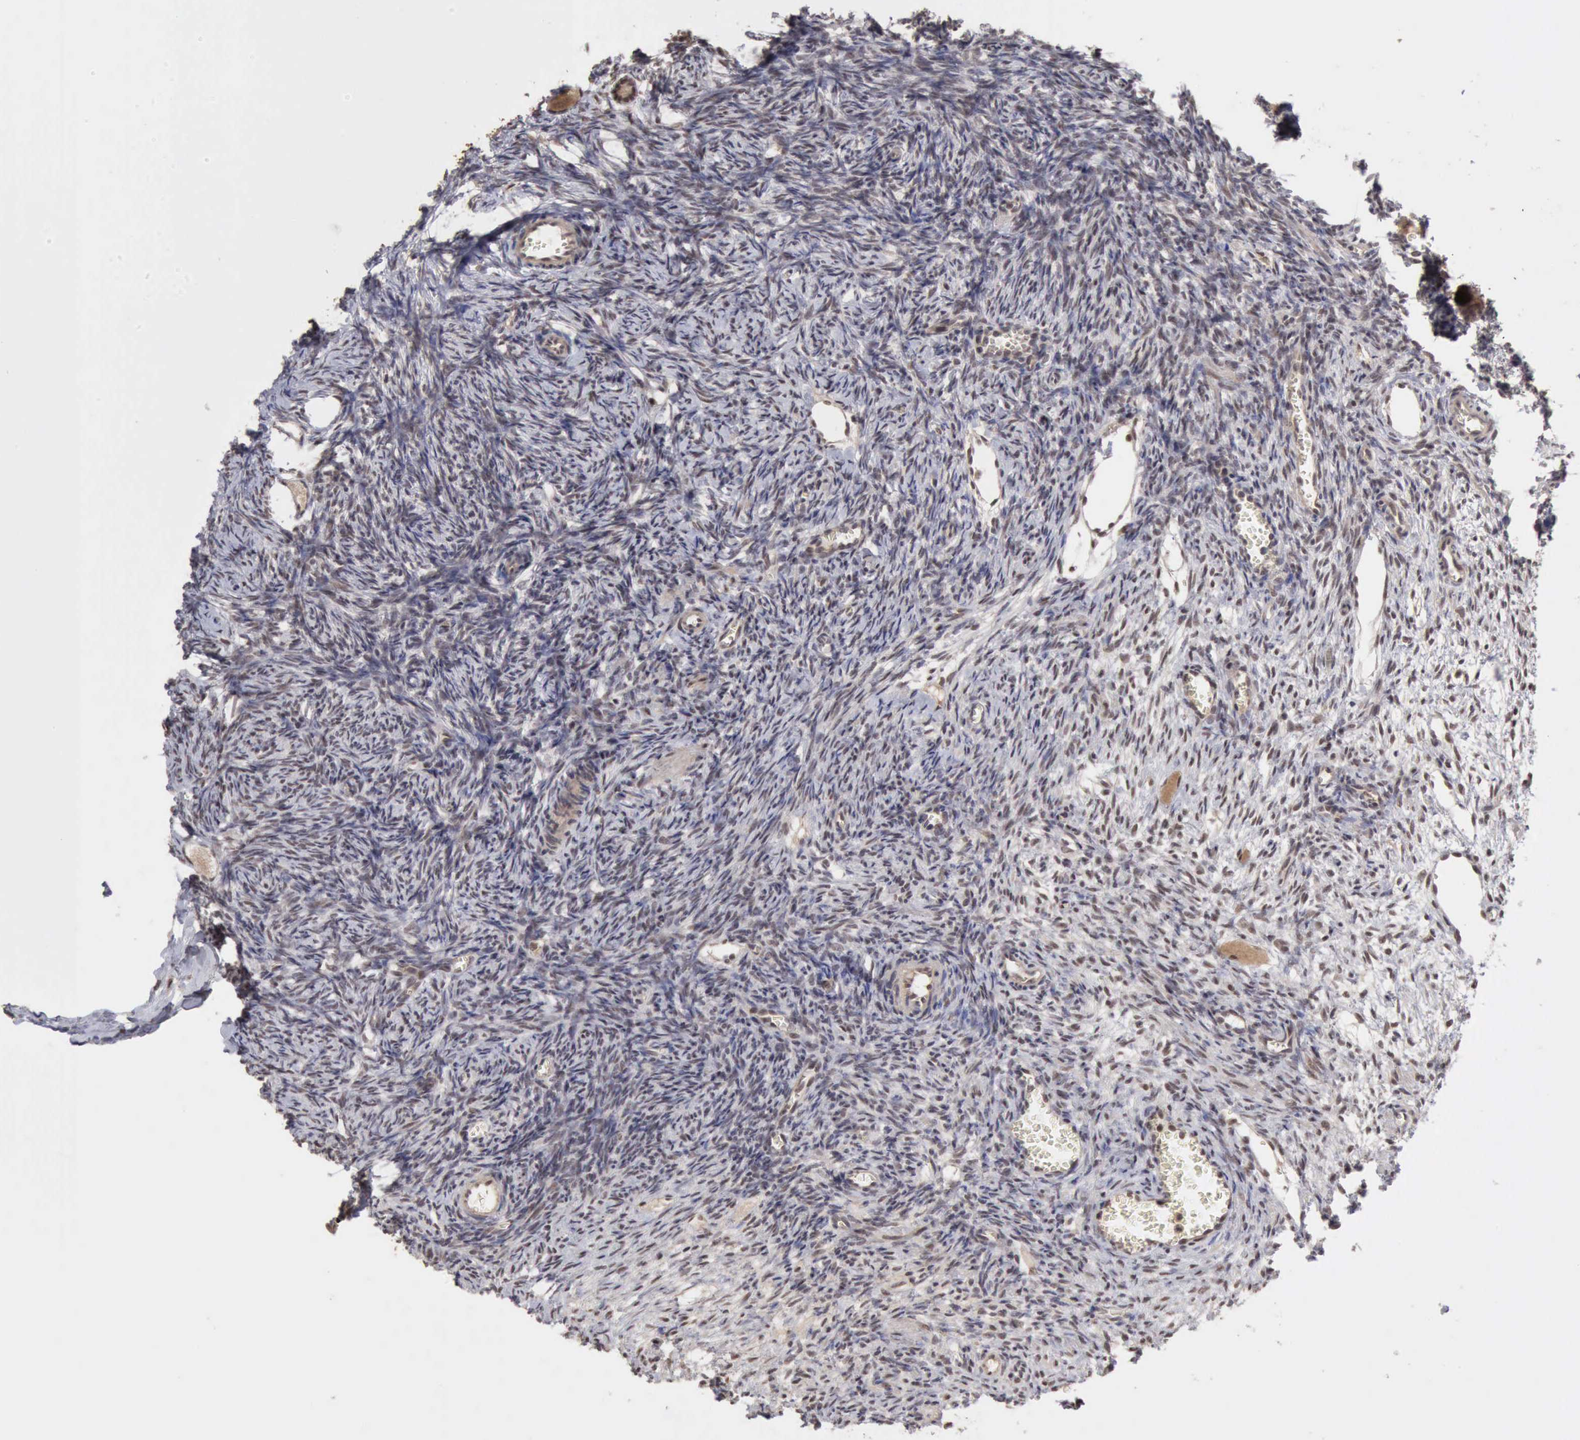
{"staining": {"intensity": "weak", "quantity": ">75%", "location": "nuclear"}, "tissue": "ovary", "cell_type": "Follicle cells", "image_type": "normal", "snomed": [{"axis": "morphology", "description": "Normal tissue, NOS"}, {"axis": "topography", "description": "Ovary"}], "caption": "A micrograph of ovary stained for a protein reveals weak nuclear brown staining in follicle cells. (DAB (3,3'-diaminobenzidine) IHC, brown staining for protein, blue staining for nuclei).", "gene": "CDKN2A", "patient": {"sex": "female", "age": 27}}